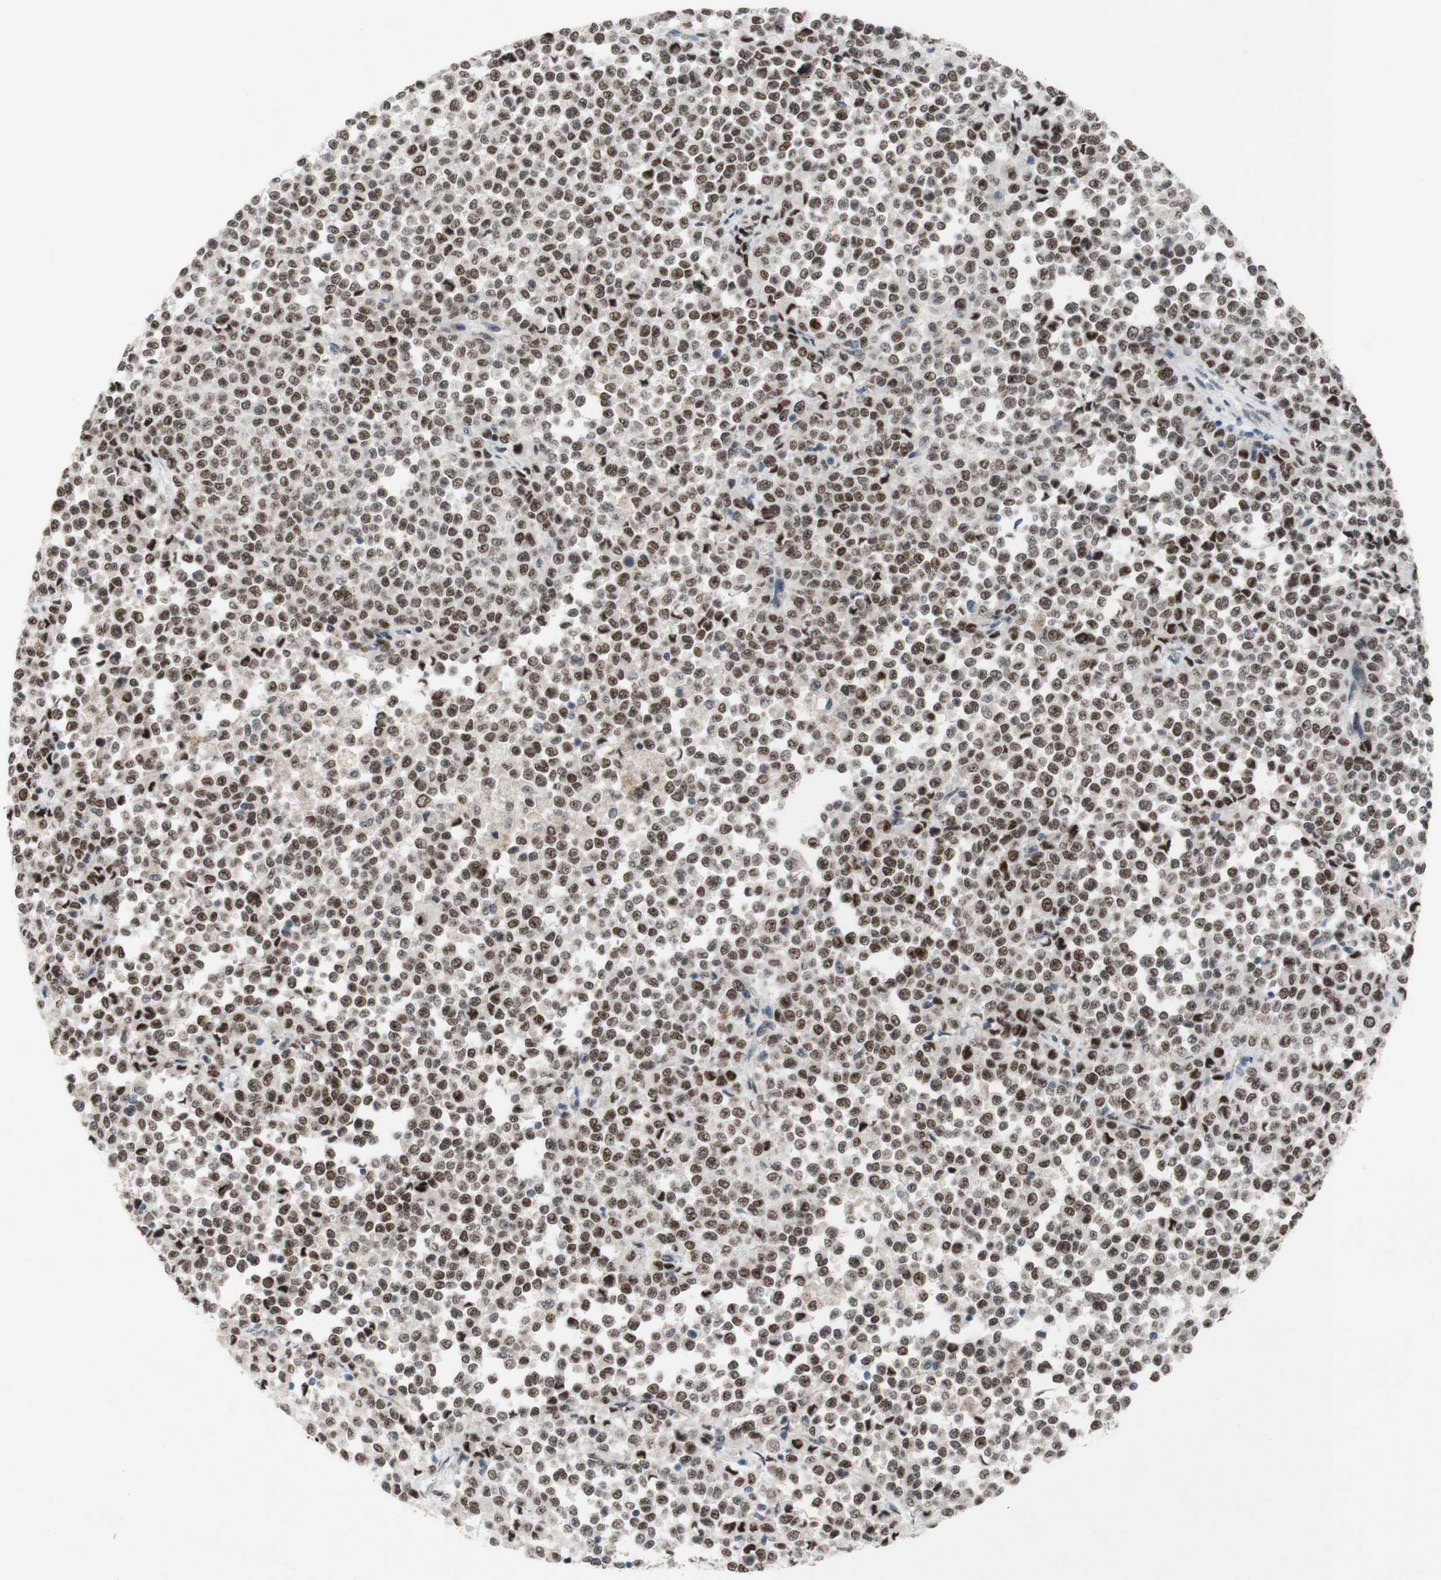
{"staining": {"intensity": "weak", "quantity": ">75%", "location": "nuclear"}, "tissue": "melanoma", "cell_type": "Tumor cells", "image_type": "cancer", "snomed": [{"axis": "morphology", "description": "Malignant melanoma, Metastatic site"}, {"axis": "topography", "description": "Pancreas"}], "caption": "Weak nuclear expression for a protein is present in about >75% of tumor cells of melanoma using IHC.", "gene": "POLR1A", "patient": {"sex": "female", "age": 30}}